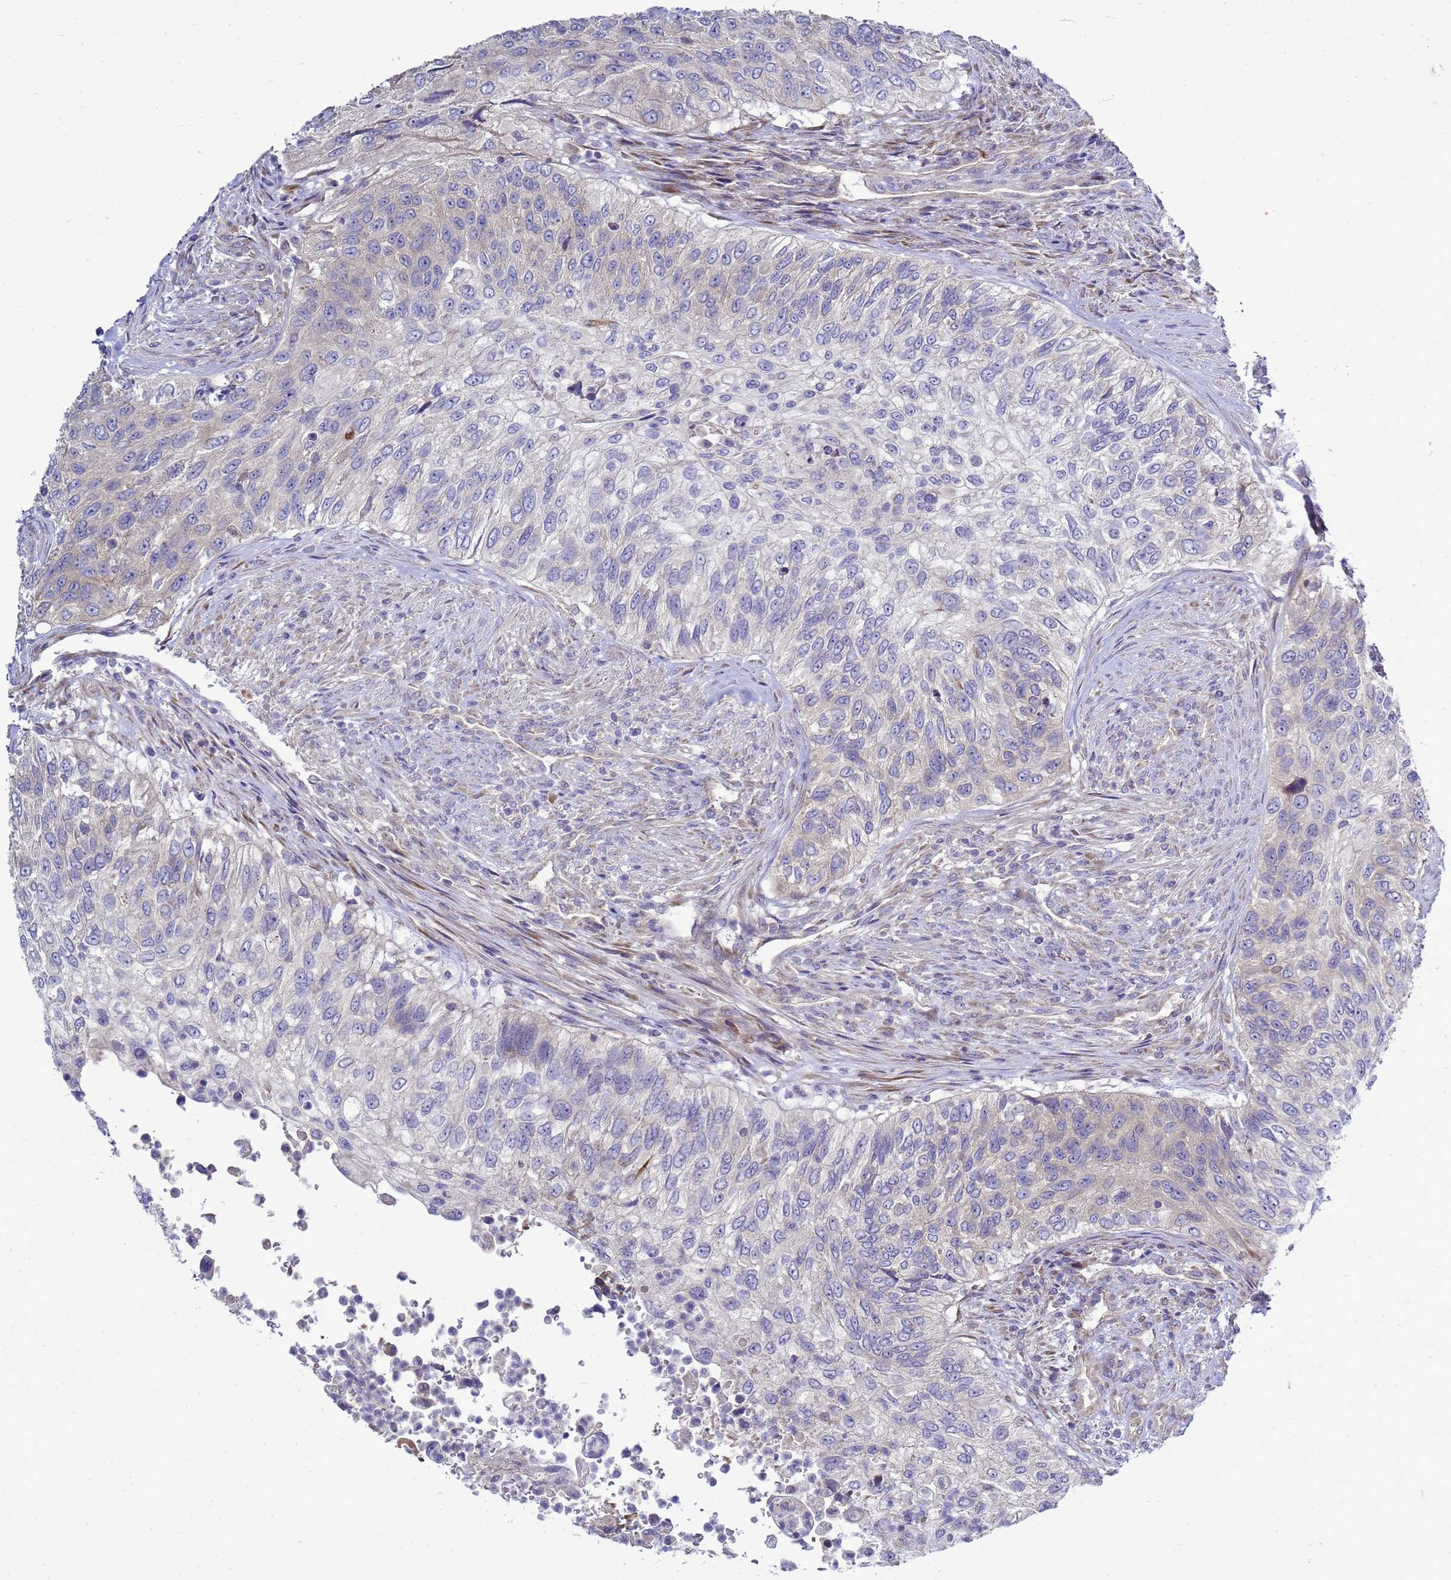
{"staining": {"intensity": "negative", "quantity": "none", "location": "none"}, "tissue": "urothelial cancer", "cell_type": "Tumor cells", "image_type": "cancer", "snomed": [{"axis": "morphology", "description": "Urothelial carcinoma, High grade"}, {"axis": "topography", "description": "Urinary bladder"}], "caption": "A histopathology image of human urothelial cancer is negative for staining in tumor cells. (Brightfield microscopy of DAB immunohistochemistry at high magnification).", "gene": "MON1B", "patient": {"sex": "female", "age": 60}}